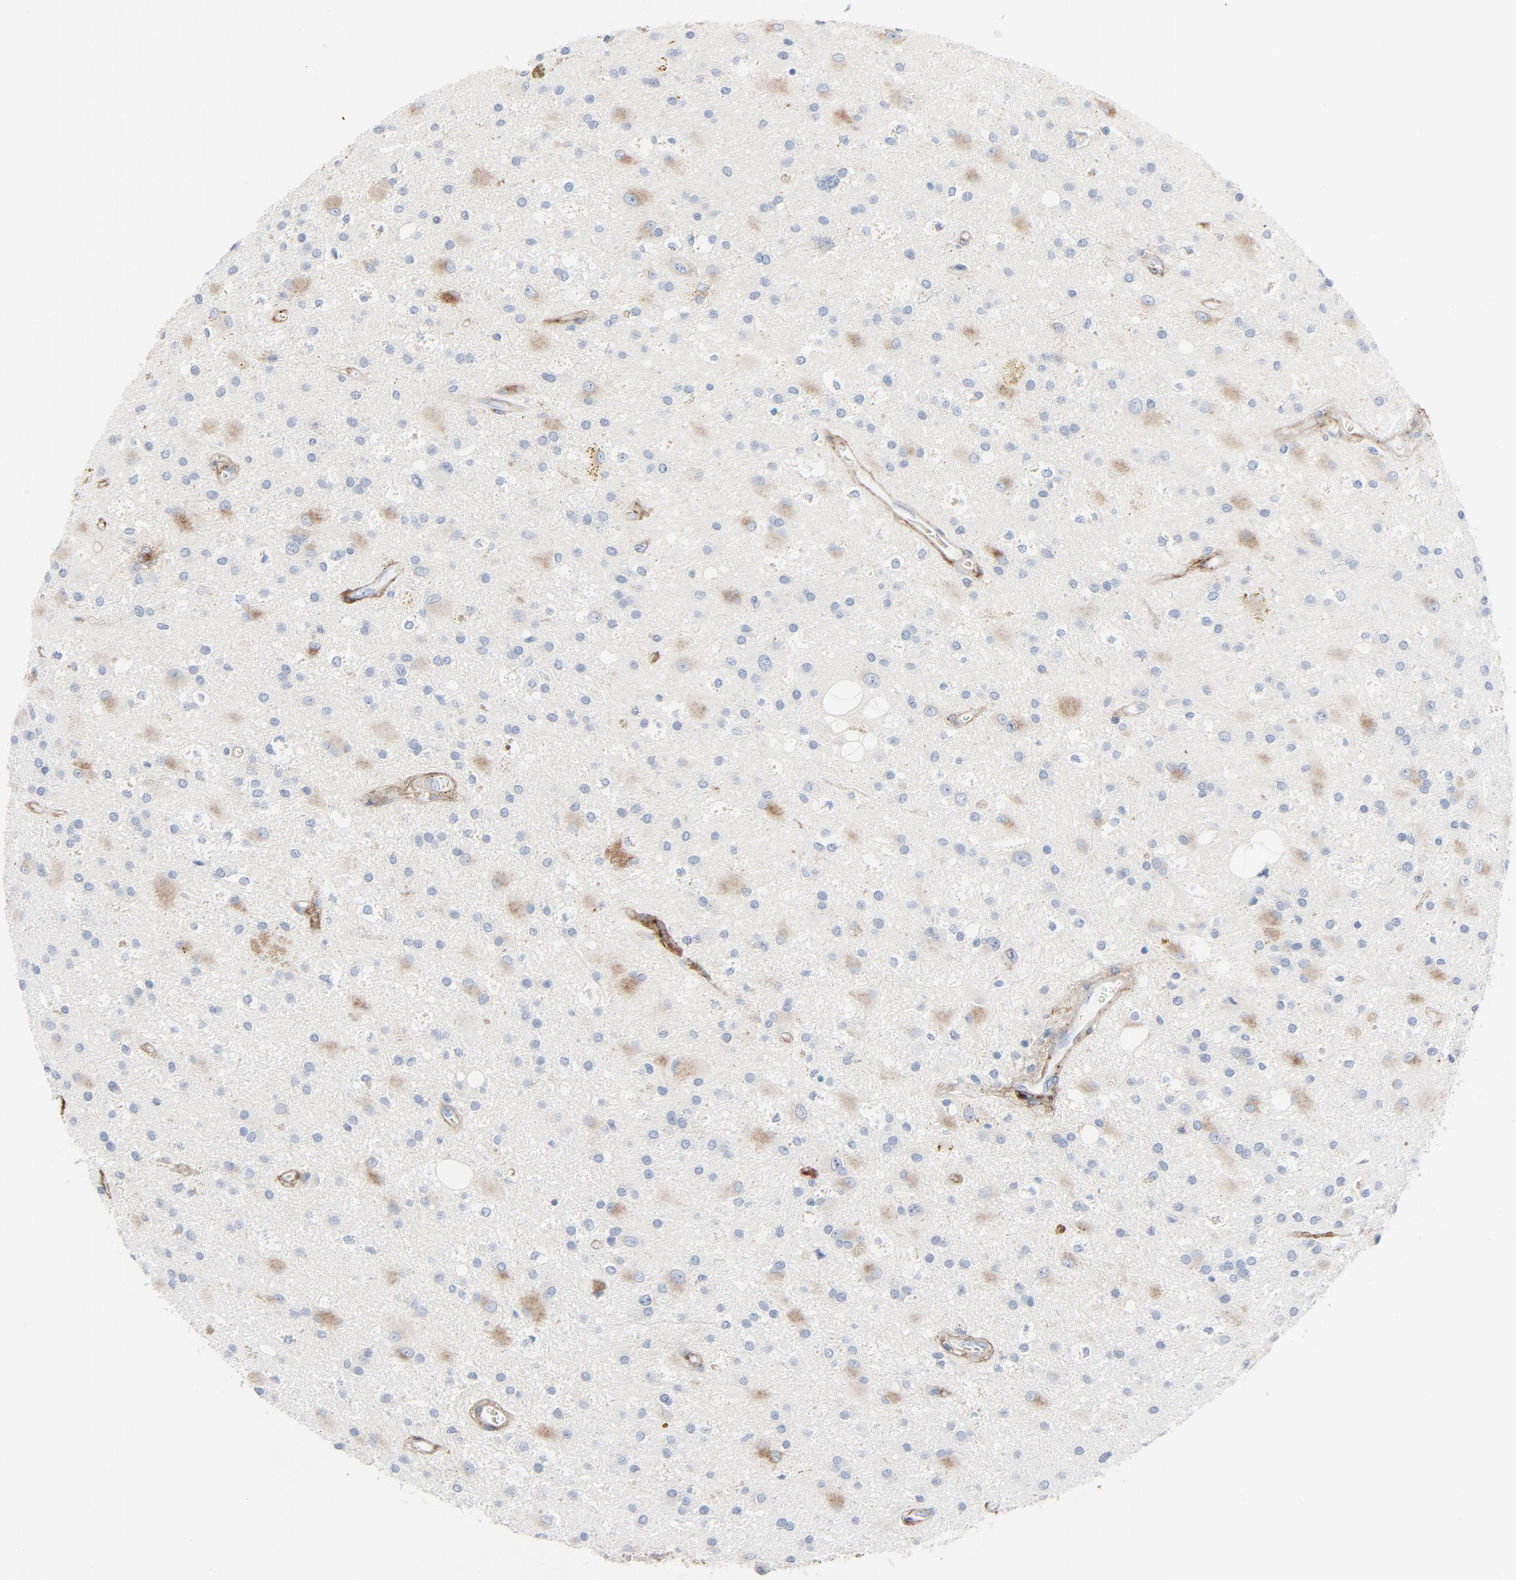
{"staining": {"intensity": "moderate", "quantity": "<25%", "location": "cytoplasmic/membranous"}, "tissue": "glioma", "cell_type": "Tumor cells", "image_type": "cancer", "snomed": [{"axis": "morphology", "description": "Glioma, malignant, Low grade"}, {"axis": "topography", "description": "Brain"}], "caption": "An IHC photomicrograph of tumor tissue is shown. Protein staining in brown labels moderate cytoplasmic/membranous positivity in malignant low-grade glioma within tumor cells.", "gene": "BGN", "patient": {"sex": "male", "age": 58}}